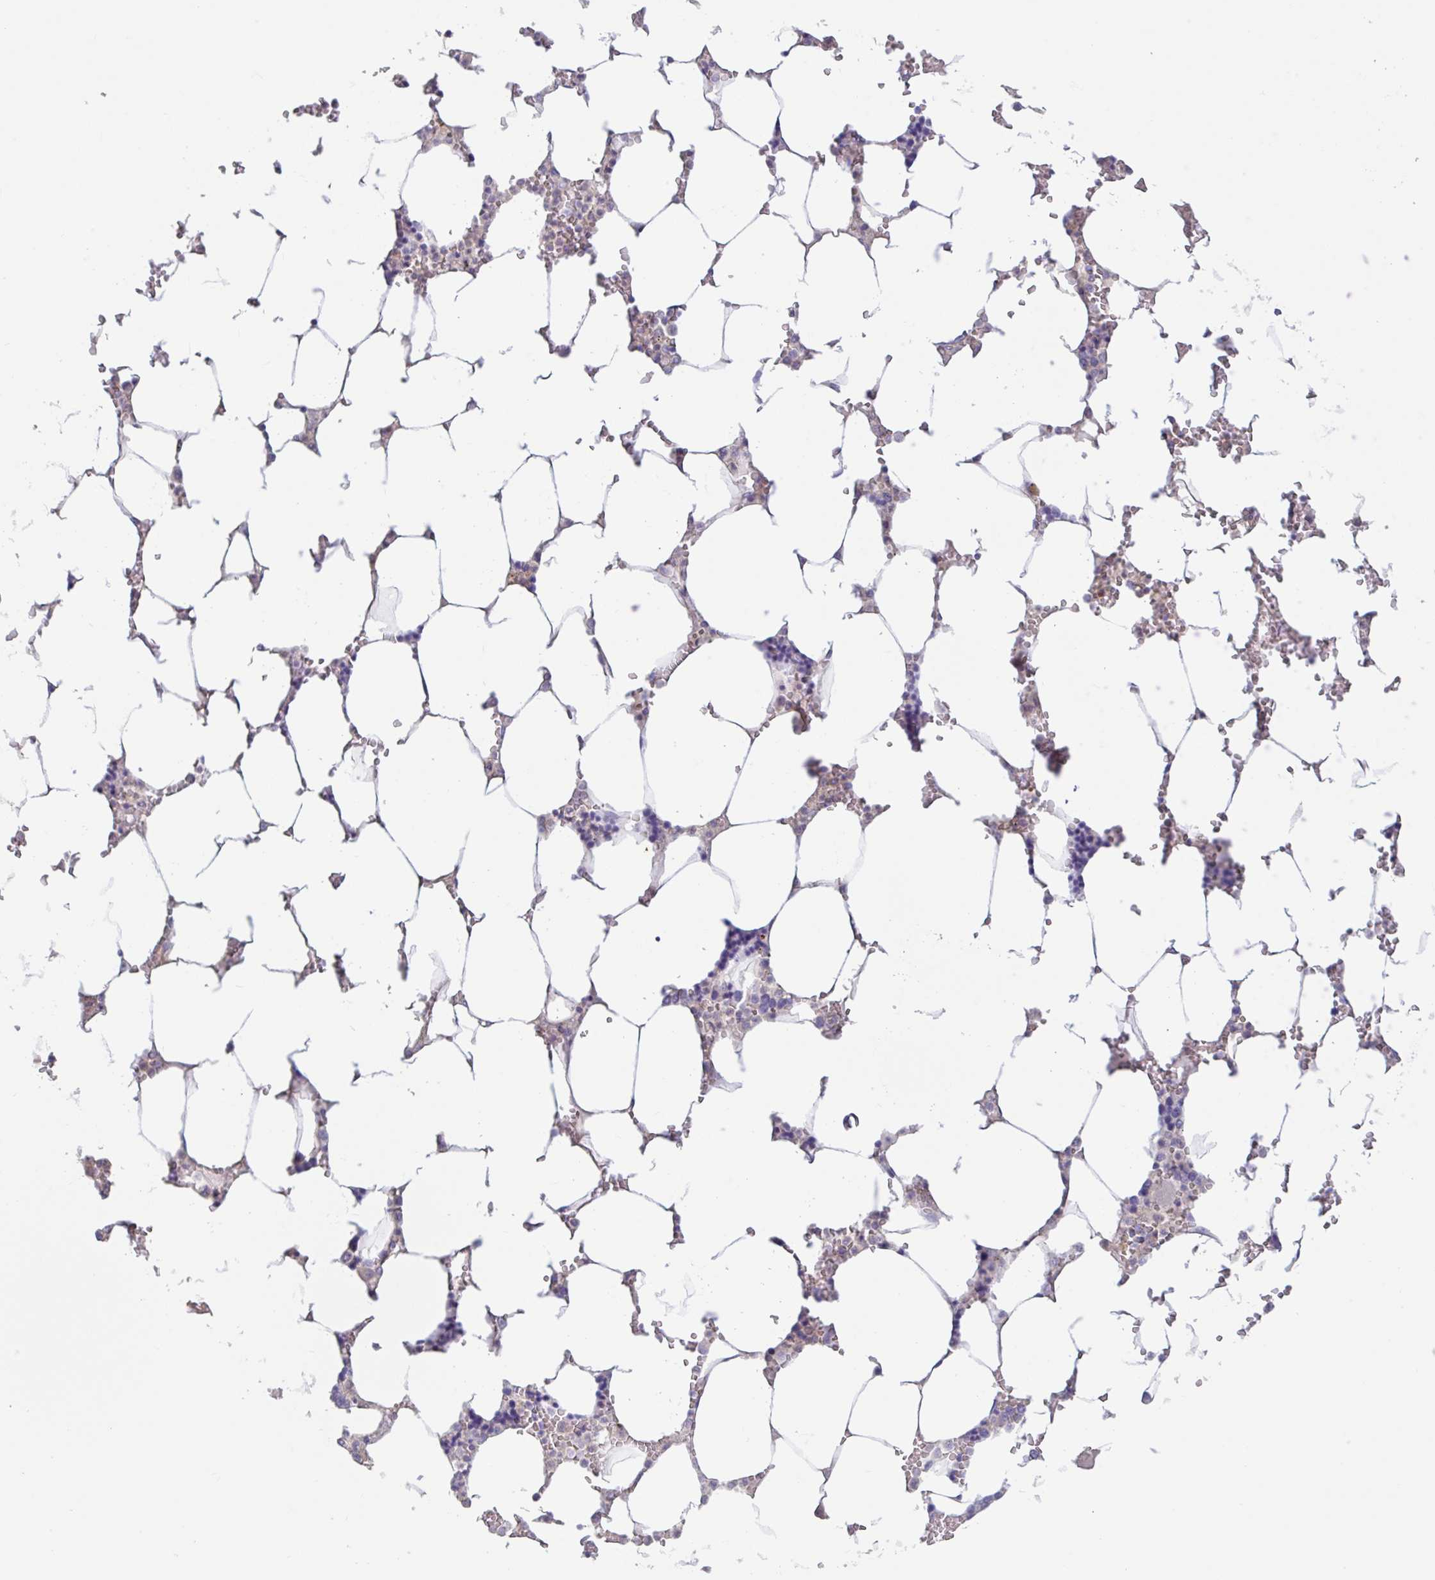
{"staining": {"intensity": "weak", "quantity": "25%-75%", "location": "cytoplasmic/membranous"}, "tissue": "bone marrow", "cell_type": "Hematopoietic cells", "image_type": "normal", "snomed": [{"axis": "morphology", "description": "Normal tissue, NOS"}, {"axis": "topography", "description": "Bone marrow"}], "caption": "The photomicrograph reveals immunohistochemical staining of benign bone marrow. There is weak cytoplasmic/membranous positivity is appreciated in about 25%-75% of hematopoietic cells.", "gene": "PYGM", "patient": {"sex": "male", "age": 64}}